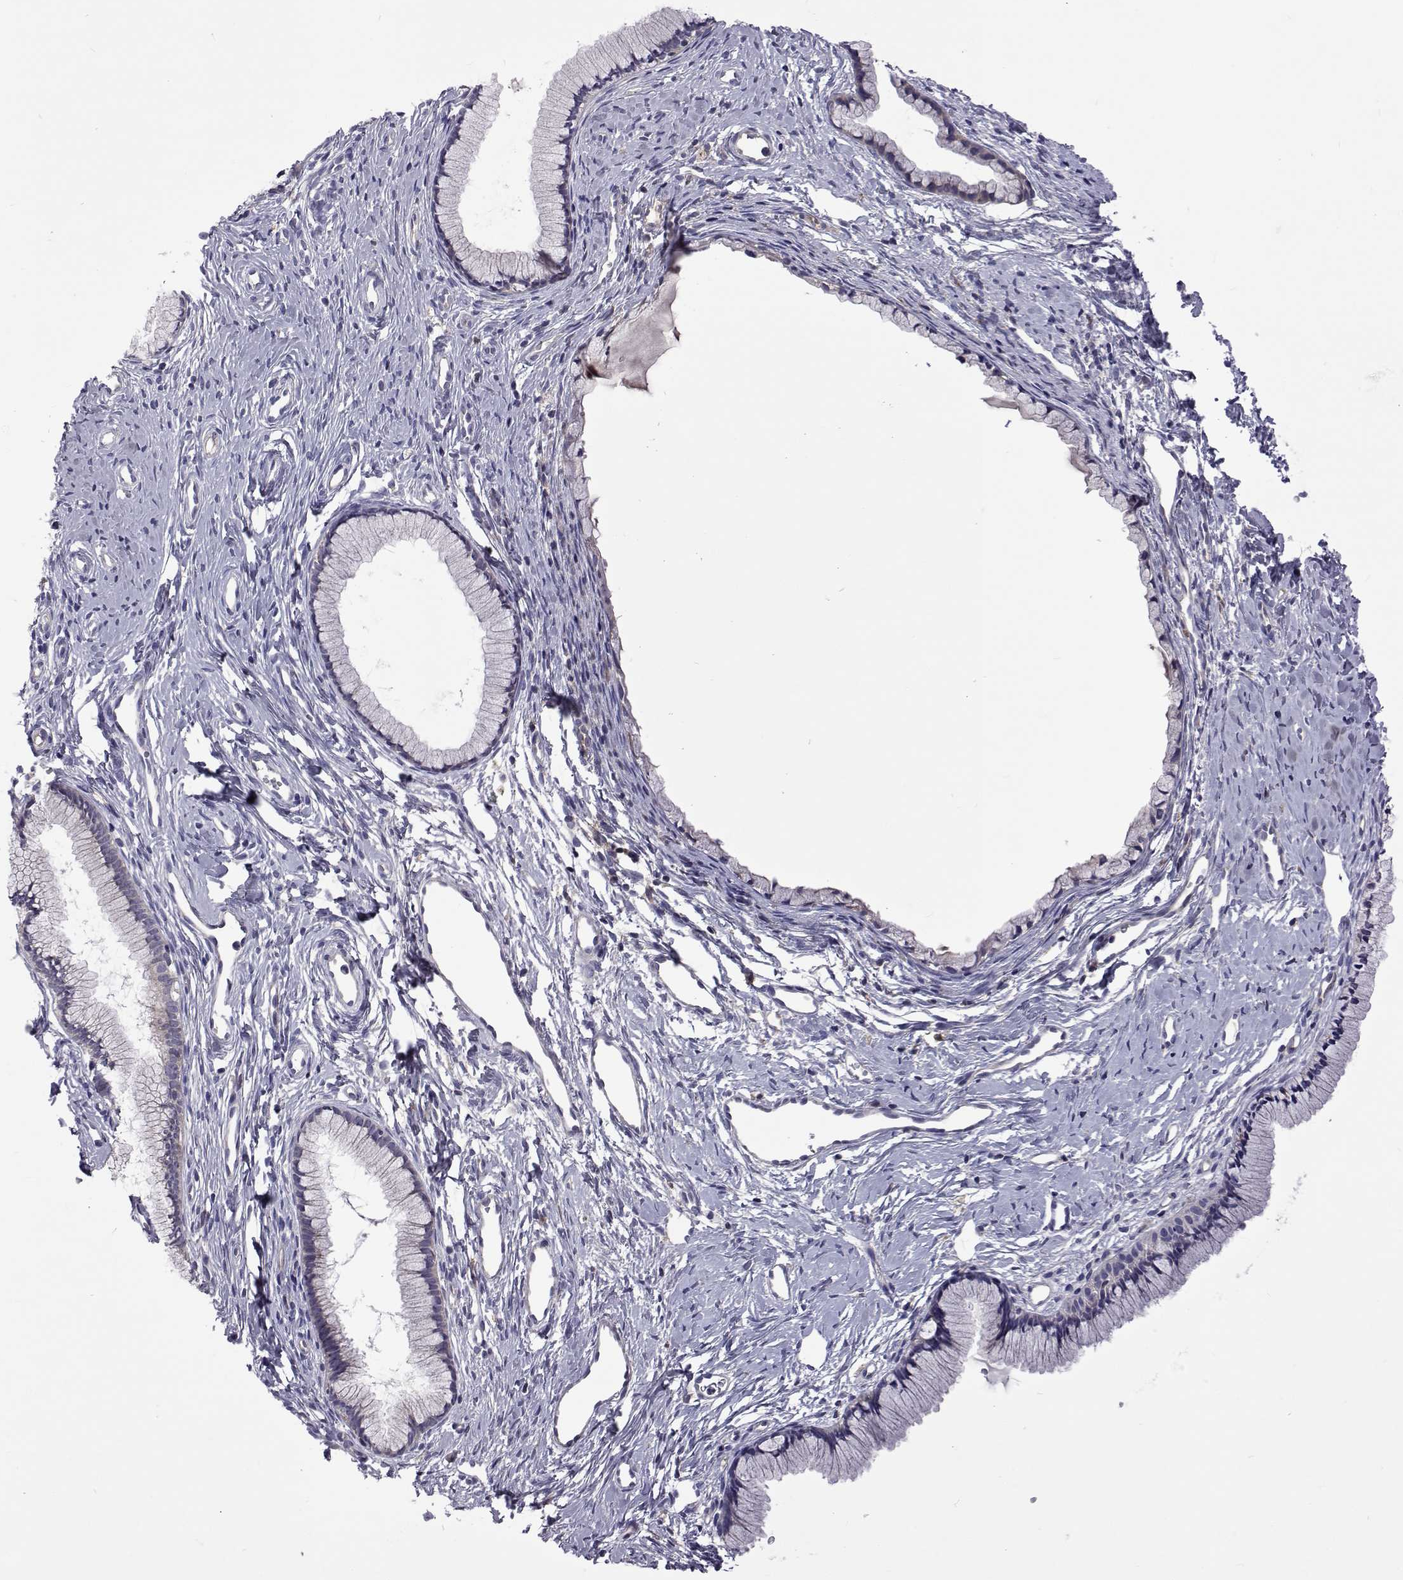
{"staining": {"intensity": "negative", "quantity": "none", "location": "none"}, "tissue": "cervix", "cell_type": "Glandular cells", "image_type": "normal", "snomed": [{"axis": "morphology", "description": "Normal tissue, NOS"}, {"axis": "topography", "description": "Cervix"}], "caption": "This is an IHC image of normal human cervix. There is no staining in glandular cells.", "gene": "TCF15", "patient": {"sex": "female", "age": 40}}